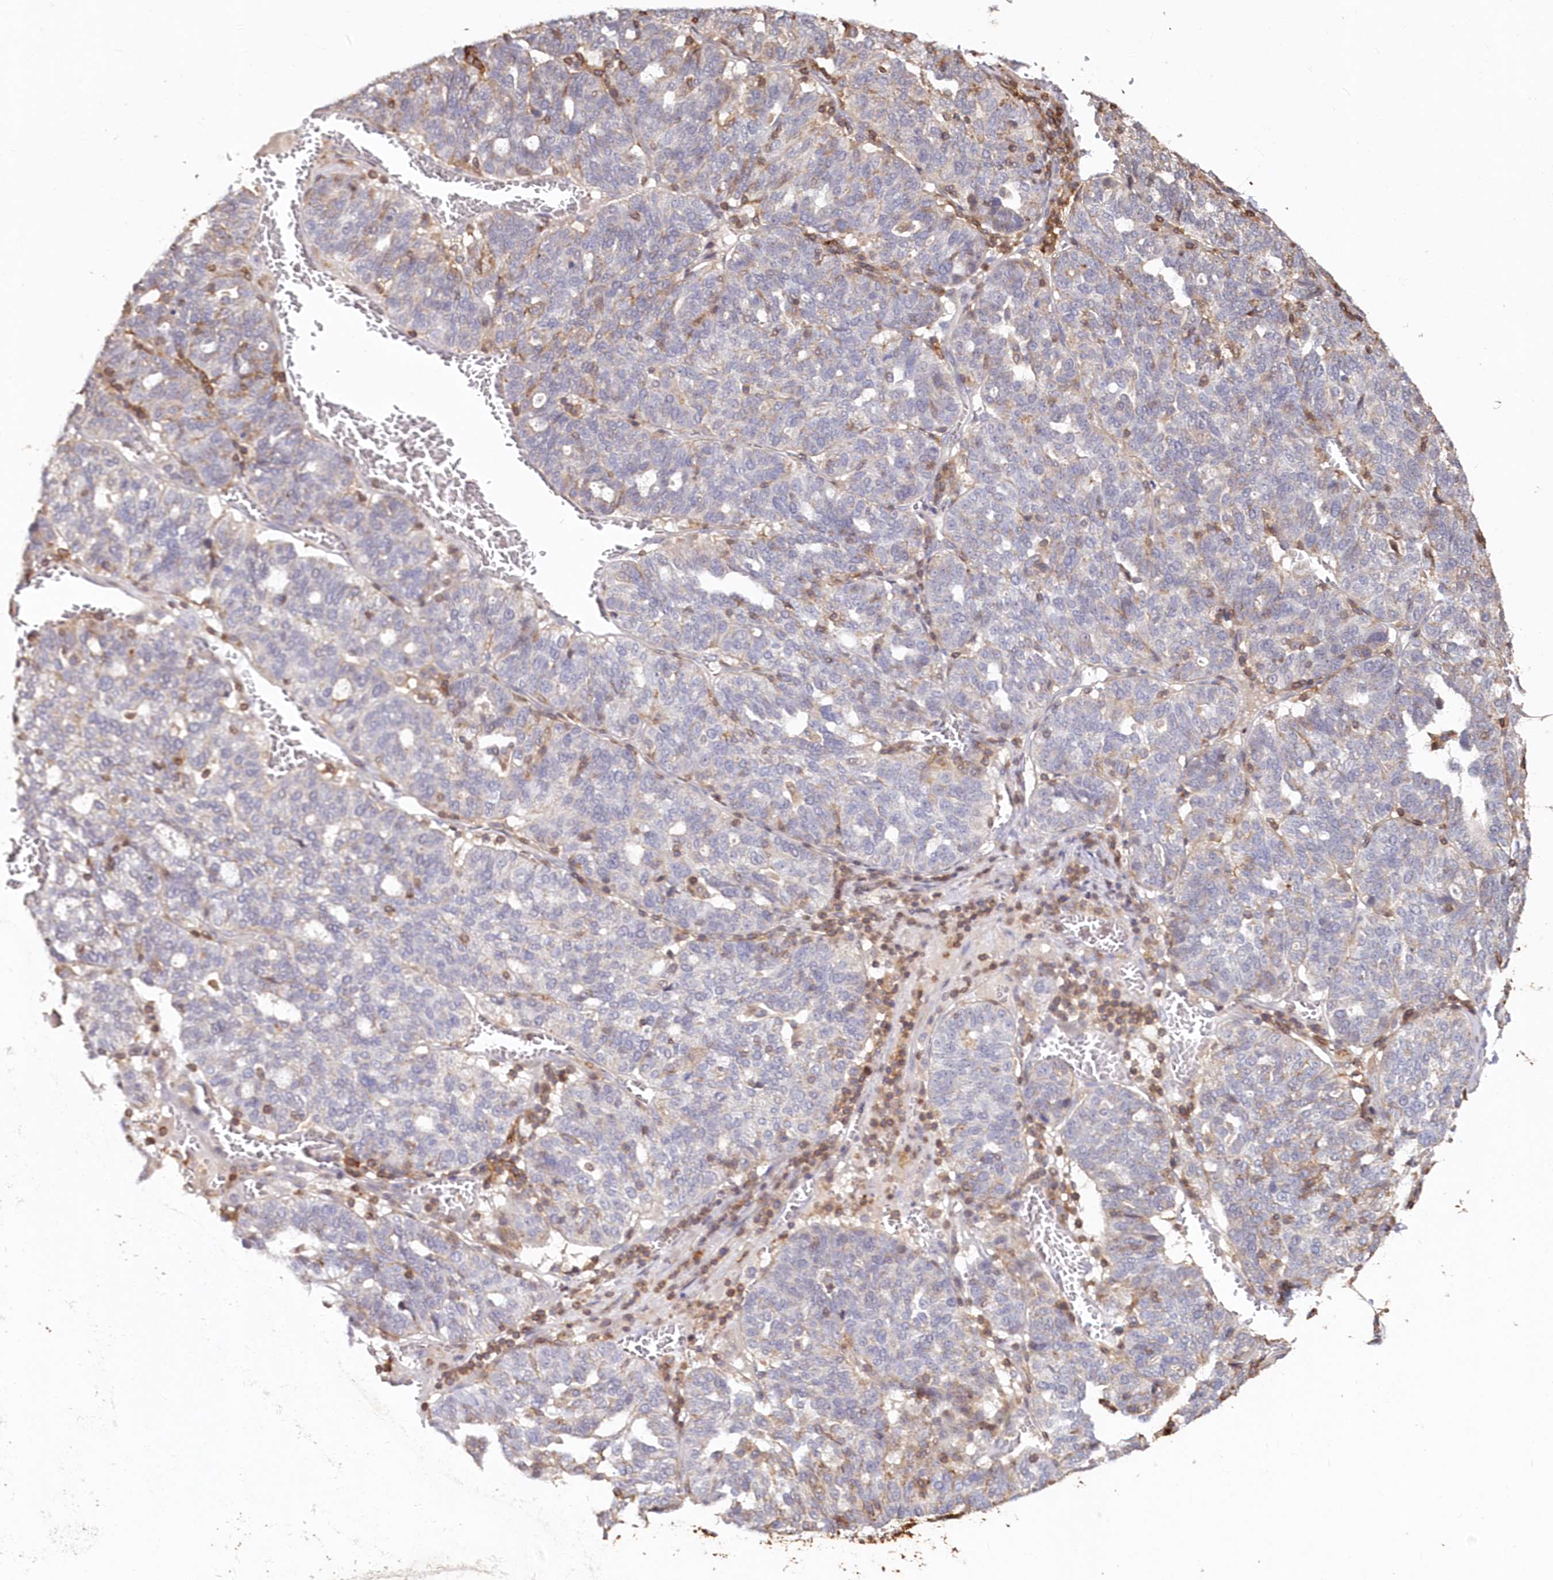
{"staining": {"intensity": "negative", "quantity": "none", "location": "none"}, "tissue": "ovarian cancer", "cell_type": "Tumor cells", "image_type": "cancer", "snomed": [{"axis": "morphology", "description": "Cystadenocarcinoma, serous, NOS"}, {"axis": "topography", "description": "Ovary"}], "caption": "A histopathology image of ovarian cancer (serous cystadenocarcinoma) stained for a protein demonstrates no brown staining in tumor cells.", "gene": "SNED1", "patient": {"sex": "female", "age": 59}}